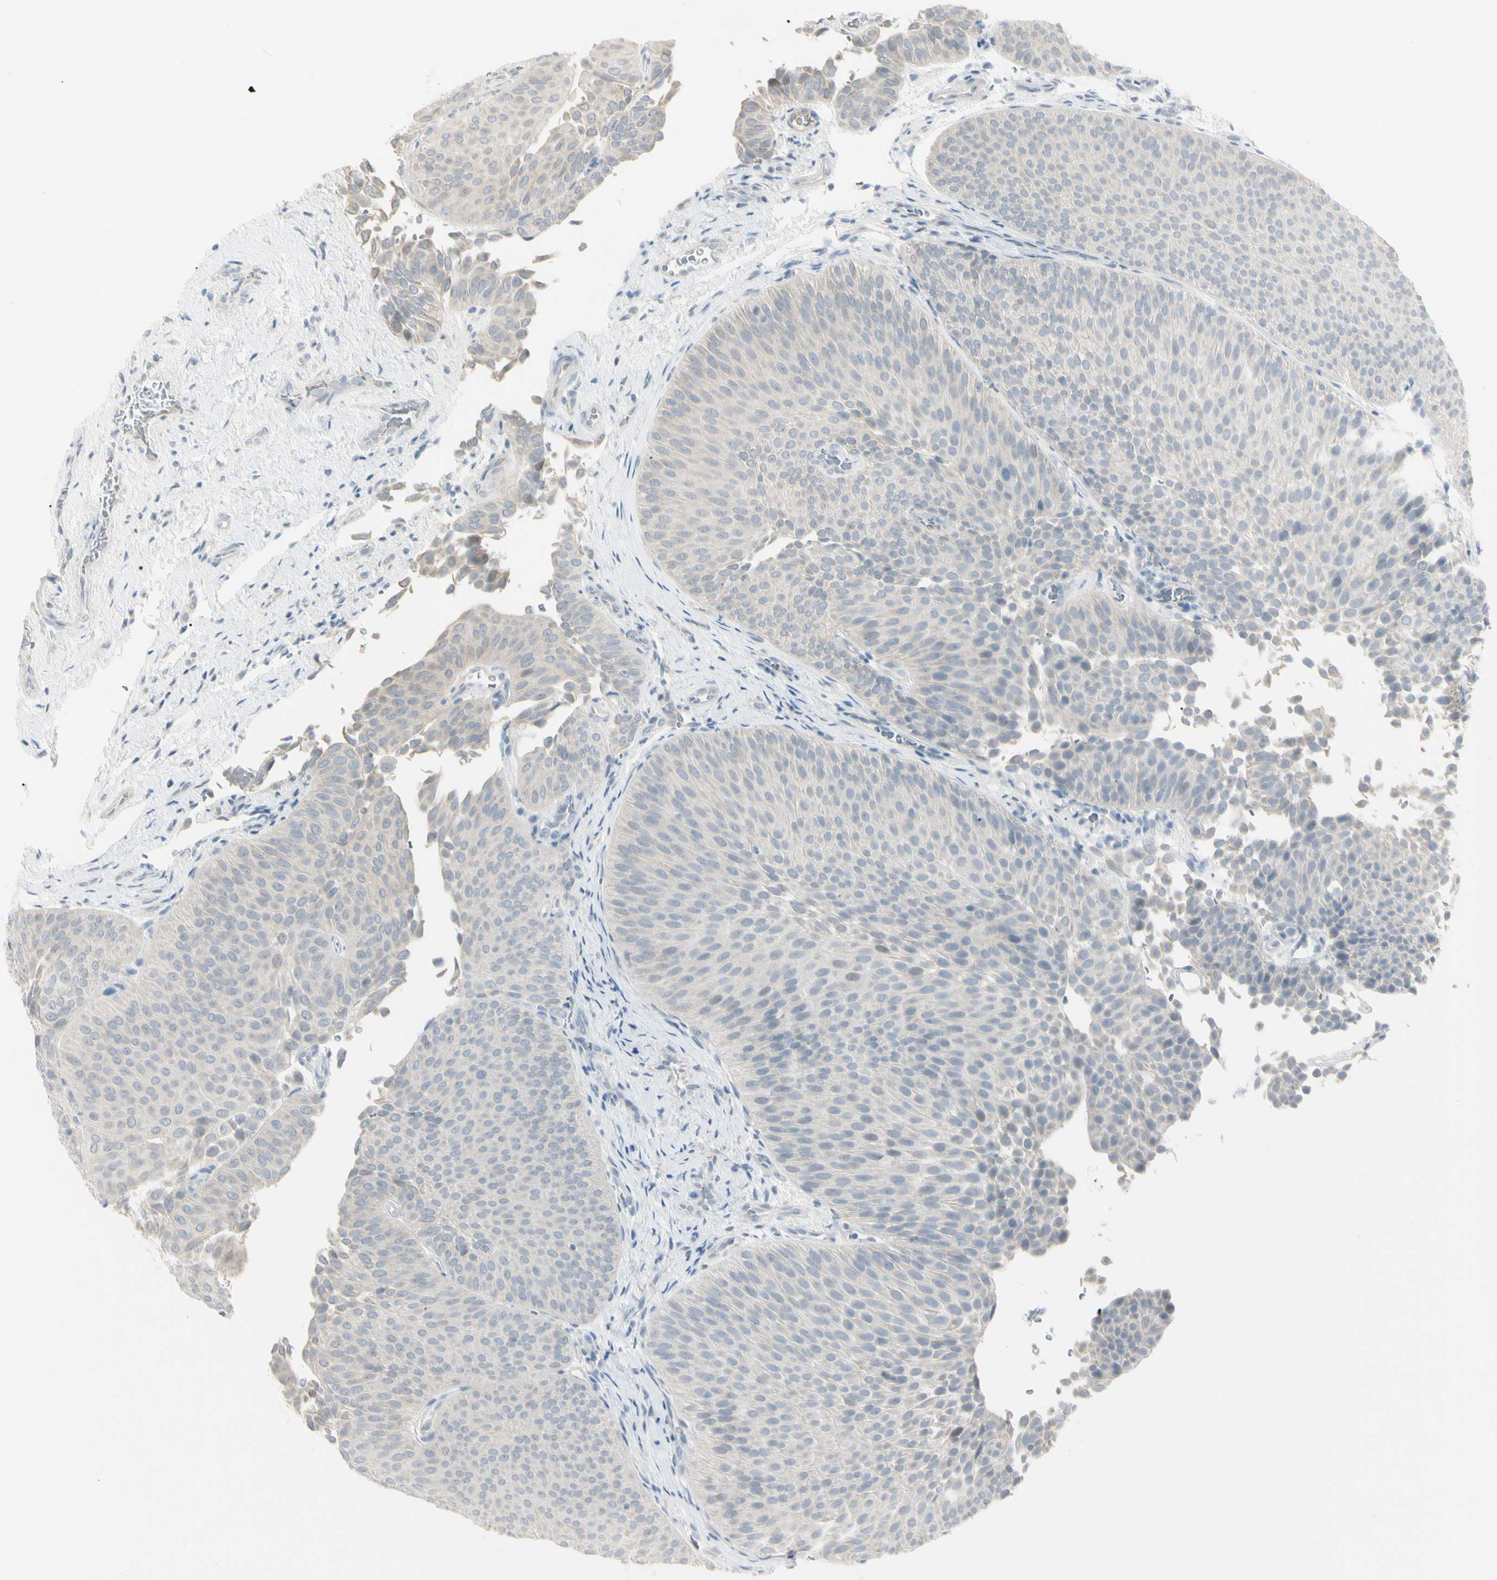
{"staining": {"intensity": "weak", "quantity": ">75%", "location": "cytoplasmic/membranous"}, "tissue": "urothelial cancer", "cell_type": "Tumor cells", "image_type": "cancer", "snomed": [{"axis": "morphology", "description": "Urothelial carcinoma, Low grade"}, {"axis": "topography", "description": "Urinary bladder"}], "caption": "This is an image of immunohistochemistry staining of urothelial cancer, which shows weak positivity in the cytoplasmic/membranous of tumor cells.", "gene": "PIP", "patient": {"sex": "female", "age": 60}}